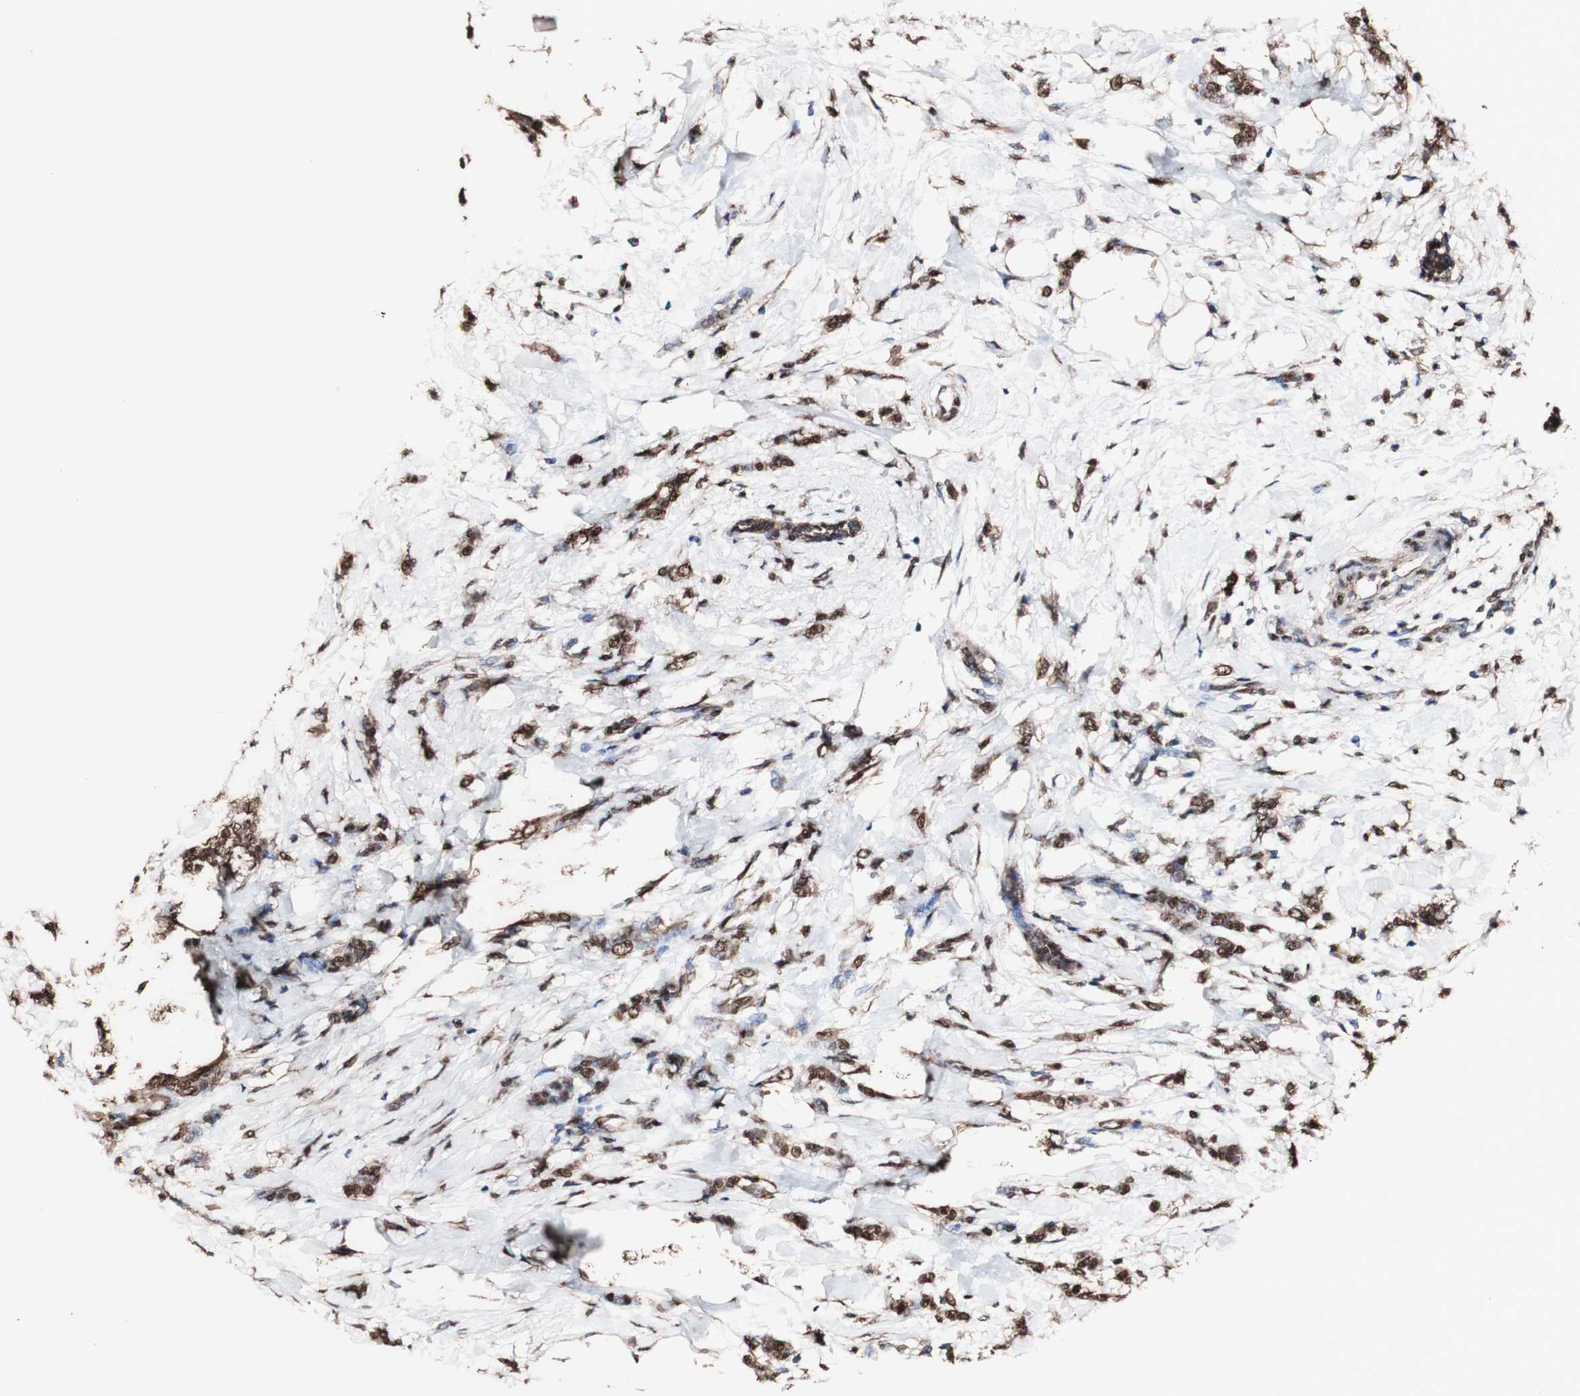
{"staining": {"intensity": "strong", "quantity": ">75%", "location": "cytoplasmic/membranous,nuclear"}, "tissue": "breast cancer", "cell_type": "Tumor cells", "image_type": "cancer", "snomed": [{"axis": "morphology", "description": "Lobular carcinoma, in situ"}, {"axis": "morphology", "description": "Lobular carcinoma"}, {"axis": "topography", "description": "Breast"}], "caption": "Tumor cells show strong cytoplasmic/membranous and nuclear positivity in approximately >75% of cells in breast cancer (lobular carcinoma).", "gene": "PIDD1", "patient": {"sex": "female", "age": 41}}